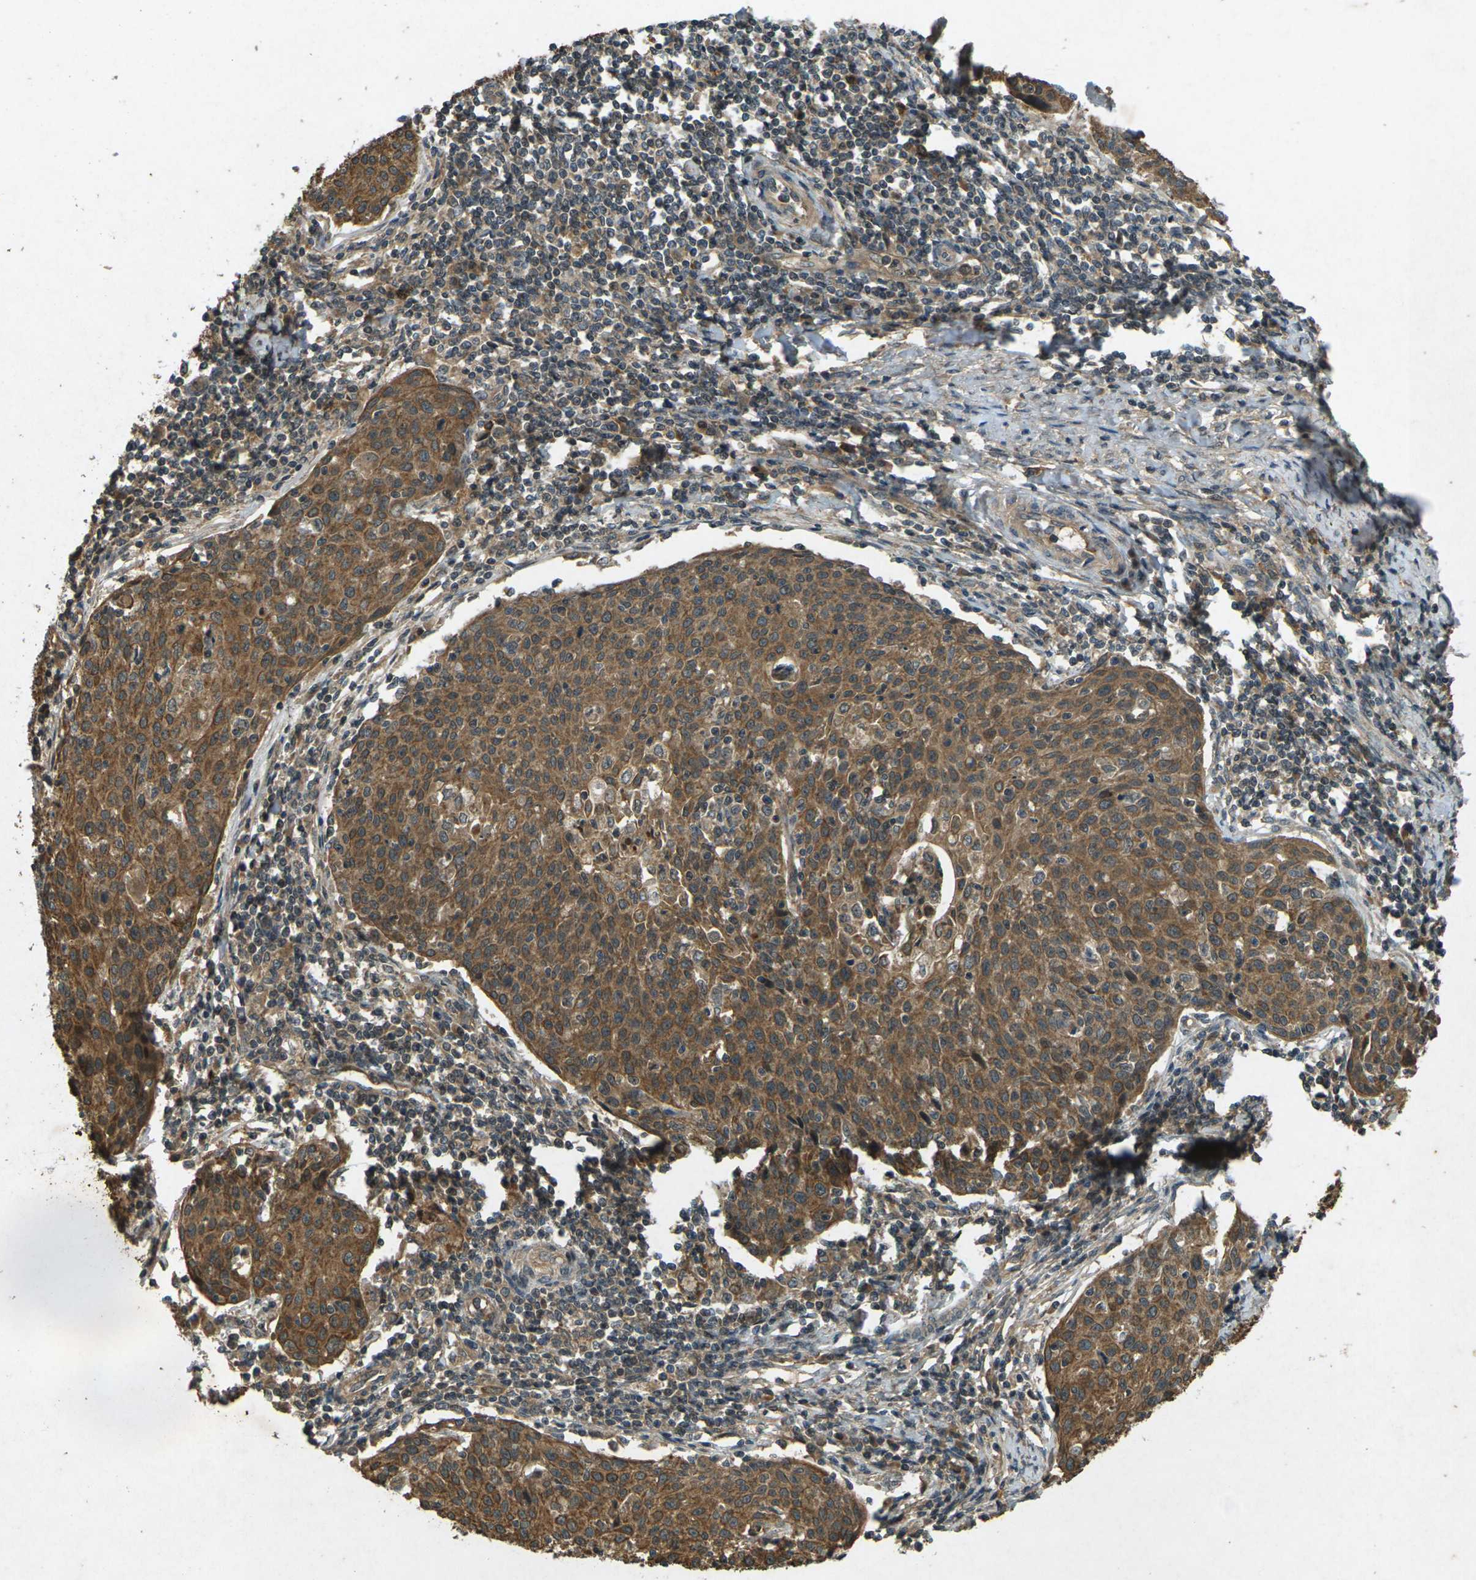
{"staining": {"intensity": "moderate", "quantity": ">75%", "location": "cytoplasmic/membranous"}, "tissue": "cervical cancer", "cell_type": "Tumor cells", "image_type": "cancer", "snomed": [{"axis": "morphology", "description": "Squamous cell carcinoma, NOS"}, {"axis": "topography", "description": "Cervix"}], "caption": "Moderate cytoplasmic/membranous expression is present in about >75% of tumor cells in cervical cancer. (Brightfield microscopy of DAB IHC at high magnification).", "gene": "TAP1", "patient": {"sex": "female", "age": 38}}